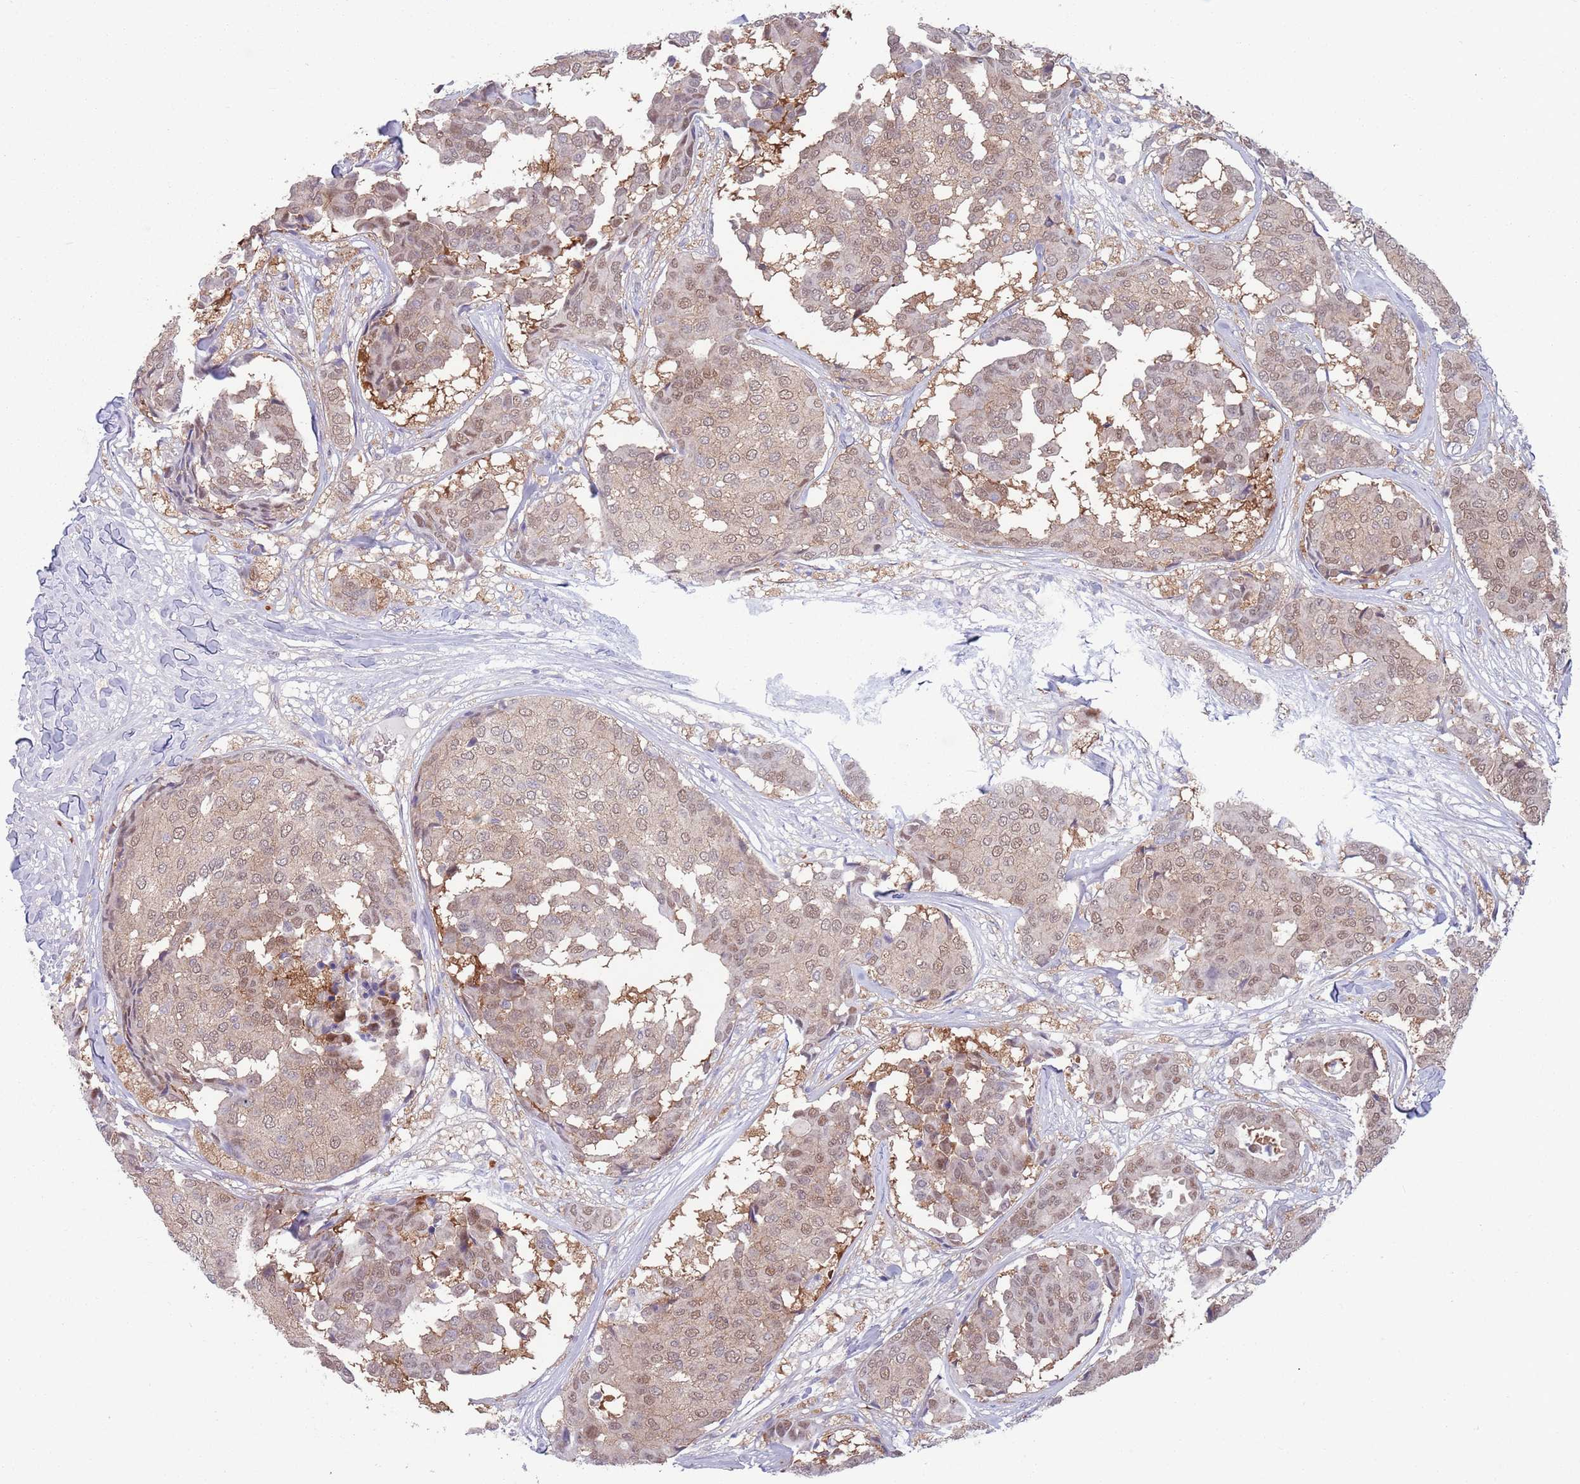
{"staining": {"intensity": "weak", "quantity": ">75%", "location": "cytoplasmic/membranous,nuclear"}, "tissue": "breast cancer", "cell_type": "Tumor cells", "image_type": "cancer", "snomed": [{"axis": "morphology", "description": "Duct carcinoma"}, {"axis": "topography", "description": "Breast"}], "caption": "Immunohistochemical staining of breast cancer exhibits low levels of weak cytoplasmic/membranous and nuclear protein positivity in approximately >75% of tumor cells.", "gene": "CLNS1A", "patient": {"sex": "female", "age": 75}}